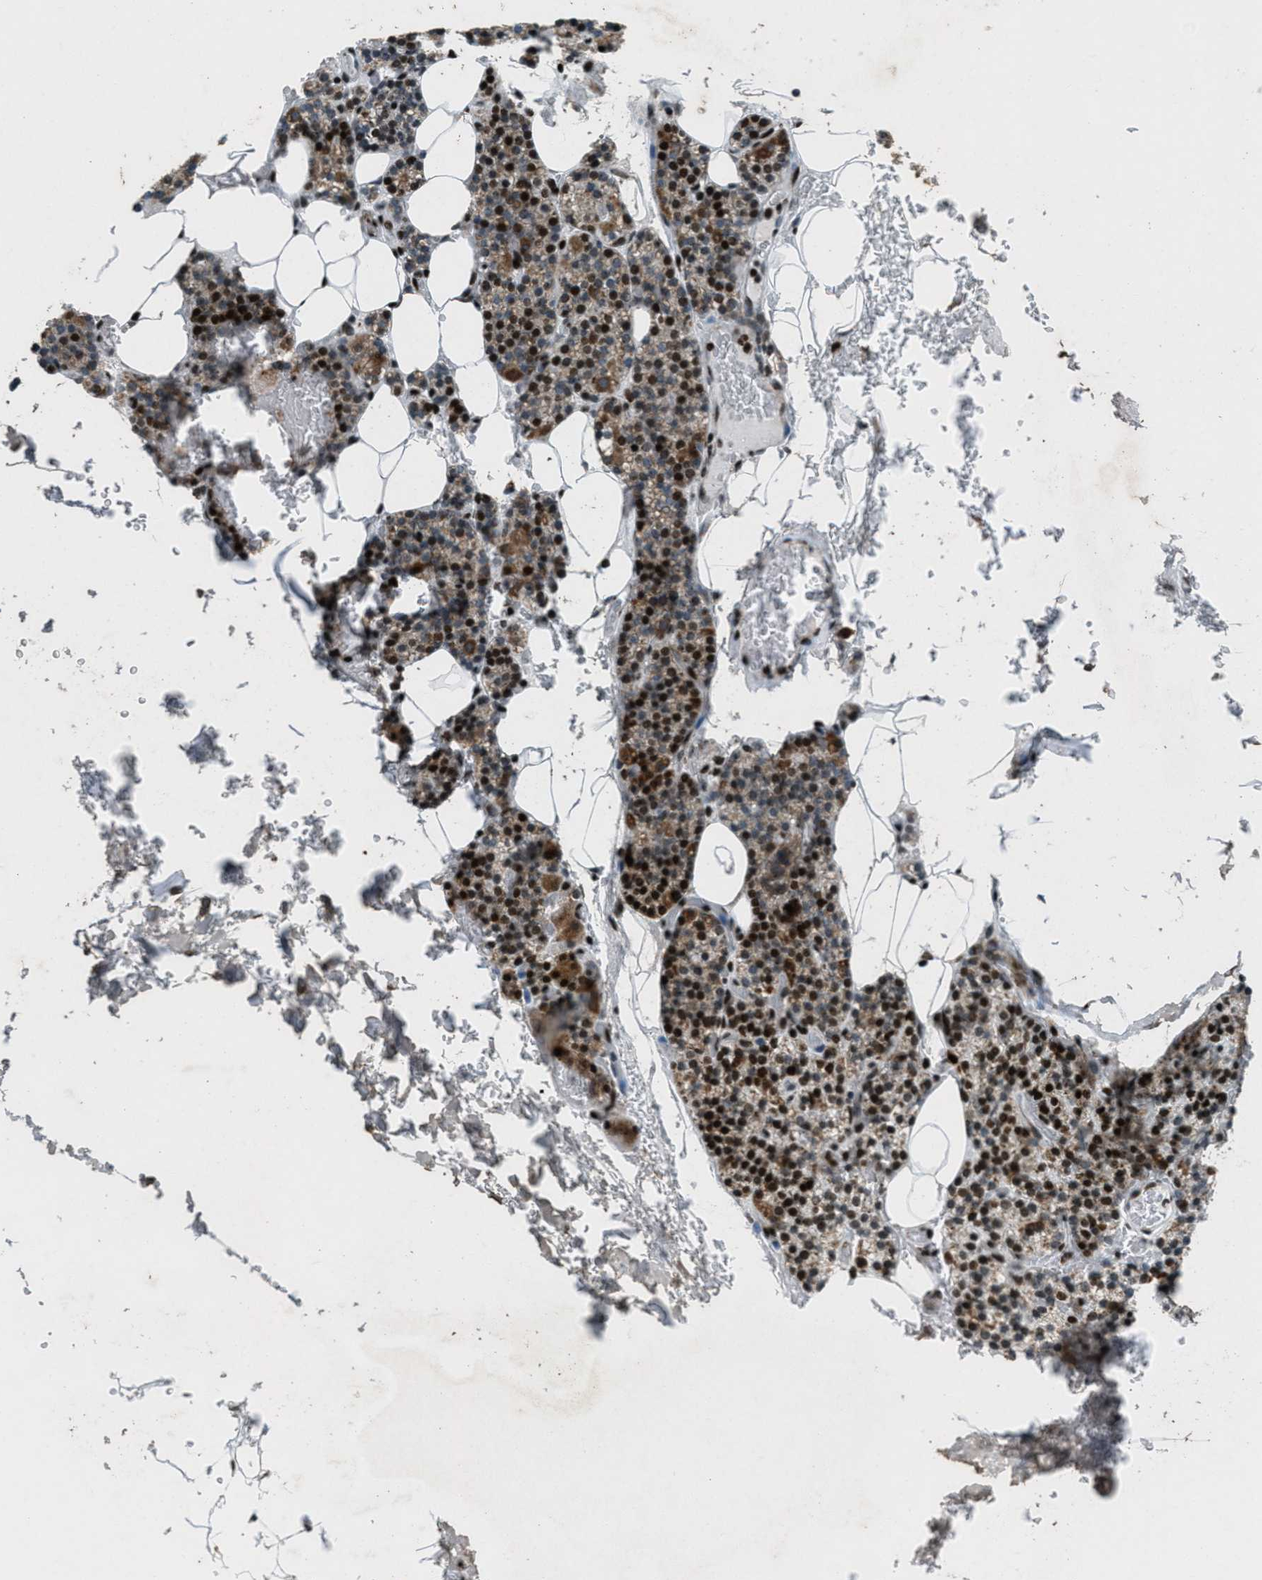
{"staining": {"intensity": "strong", "quantity": "25%-75%", "location": "cytoplasmic/membranous,nuclear"}, "tissue": "parathyroid gland", "cell_type": "Glandular cells", "image_type": "normal", "snomed": [{"axis": "morphology", "description": "Normal tissue, NOS"}, {"axis": "morphology", "description": "Inflammation chronic"}, {"axis": "morphology", "description": "Goiter, colloid"}, {"axis": "topography", "description": "Thyroid gland"}, {"axis": "topography", "description": "Parathyroid gland"}], "caption": "Normal parathyroid gland shows strong cytoplasmic/membranous,nuclear expression in about 25%-75% of glandular cells, visualized by immunohistochemistry.", "gene": "GPC6", "patient": {"sex": "male", "age": 65}}